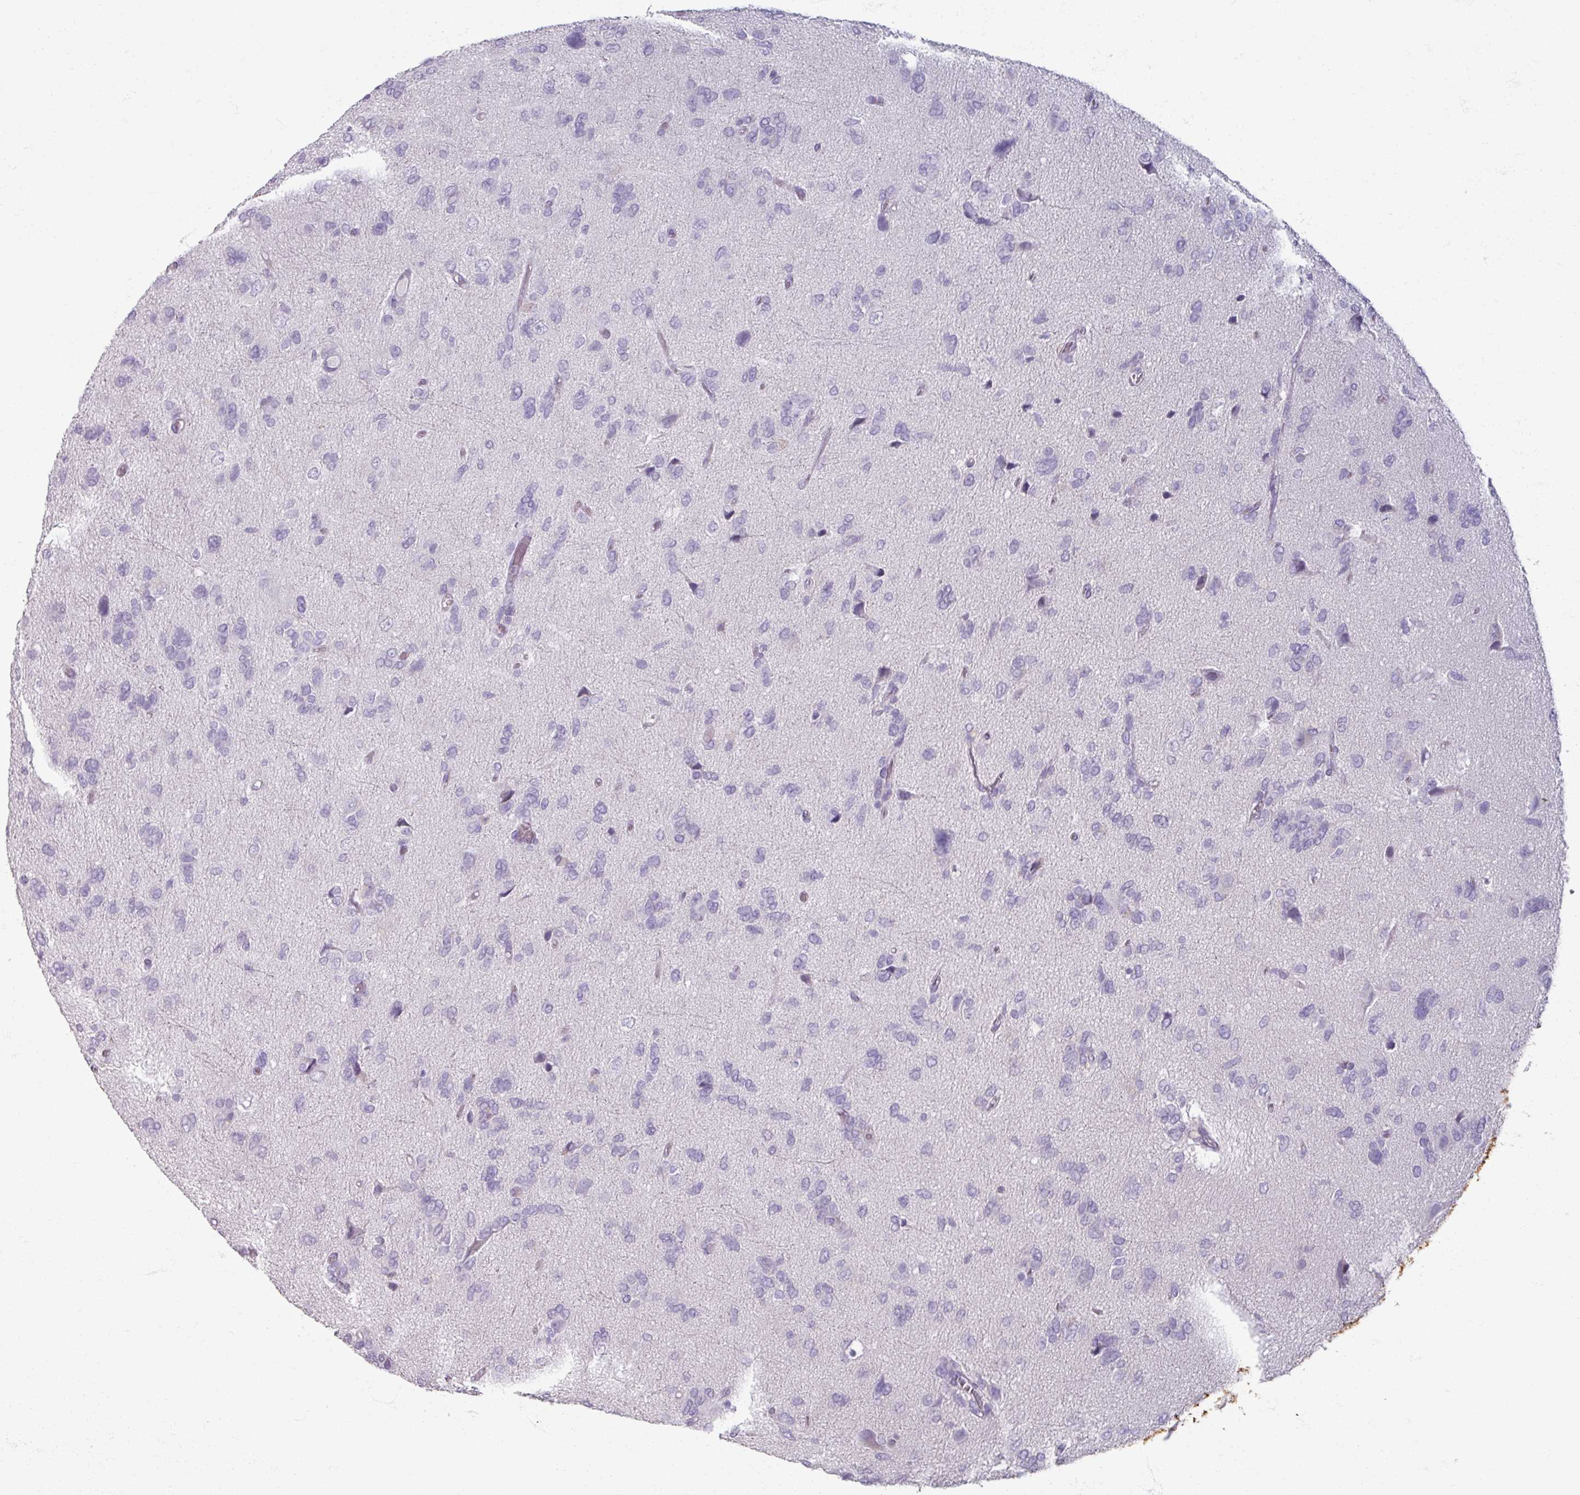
{"staining": {"intensity": "negative", "quantity": "none", "location": "none"}, "tissue": "glioma", "cell_type": "Tumor cells", "image_type": "cancer", "snomed": [{"axis": "morphology", "description": "Glioma, malignant, High grade"}, {"axis": "topography", "description": "Brain"}], "caption": "Tumor cells are negative for protein expression in human glioma.", "gene": "TG", "patient": {"sex": "female", "age": 59}}